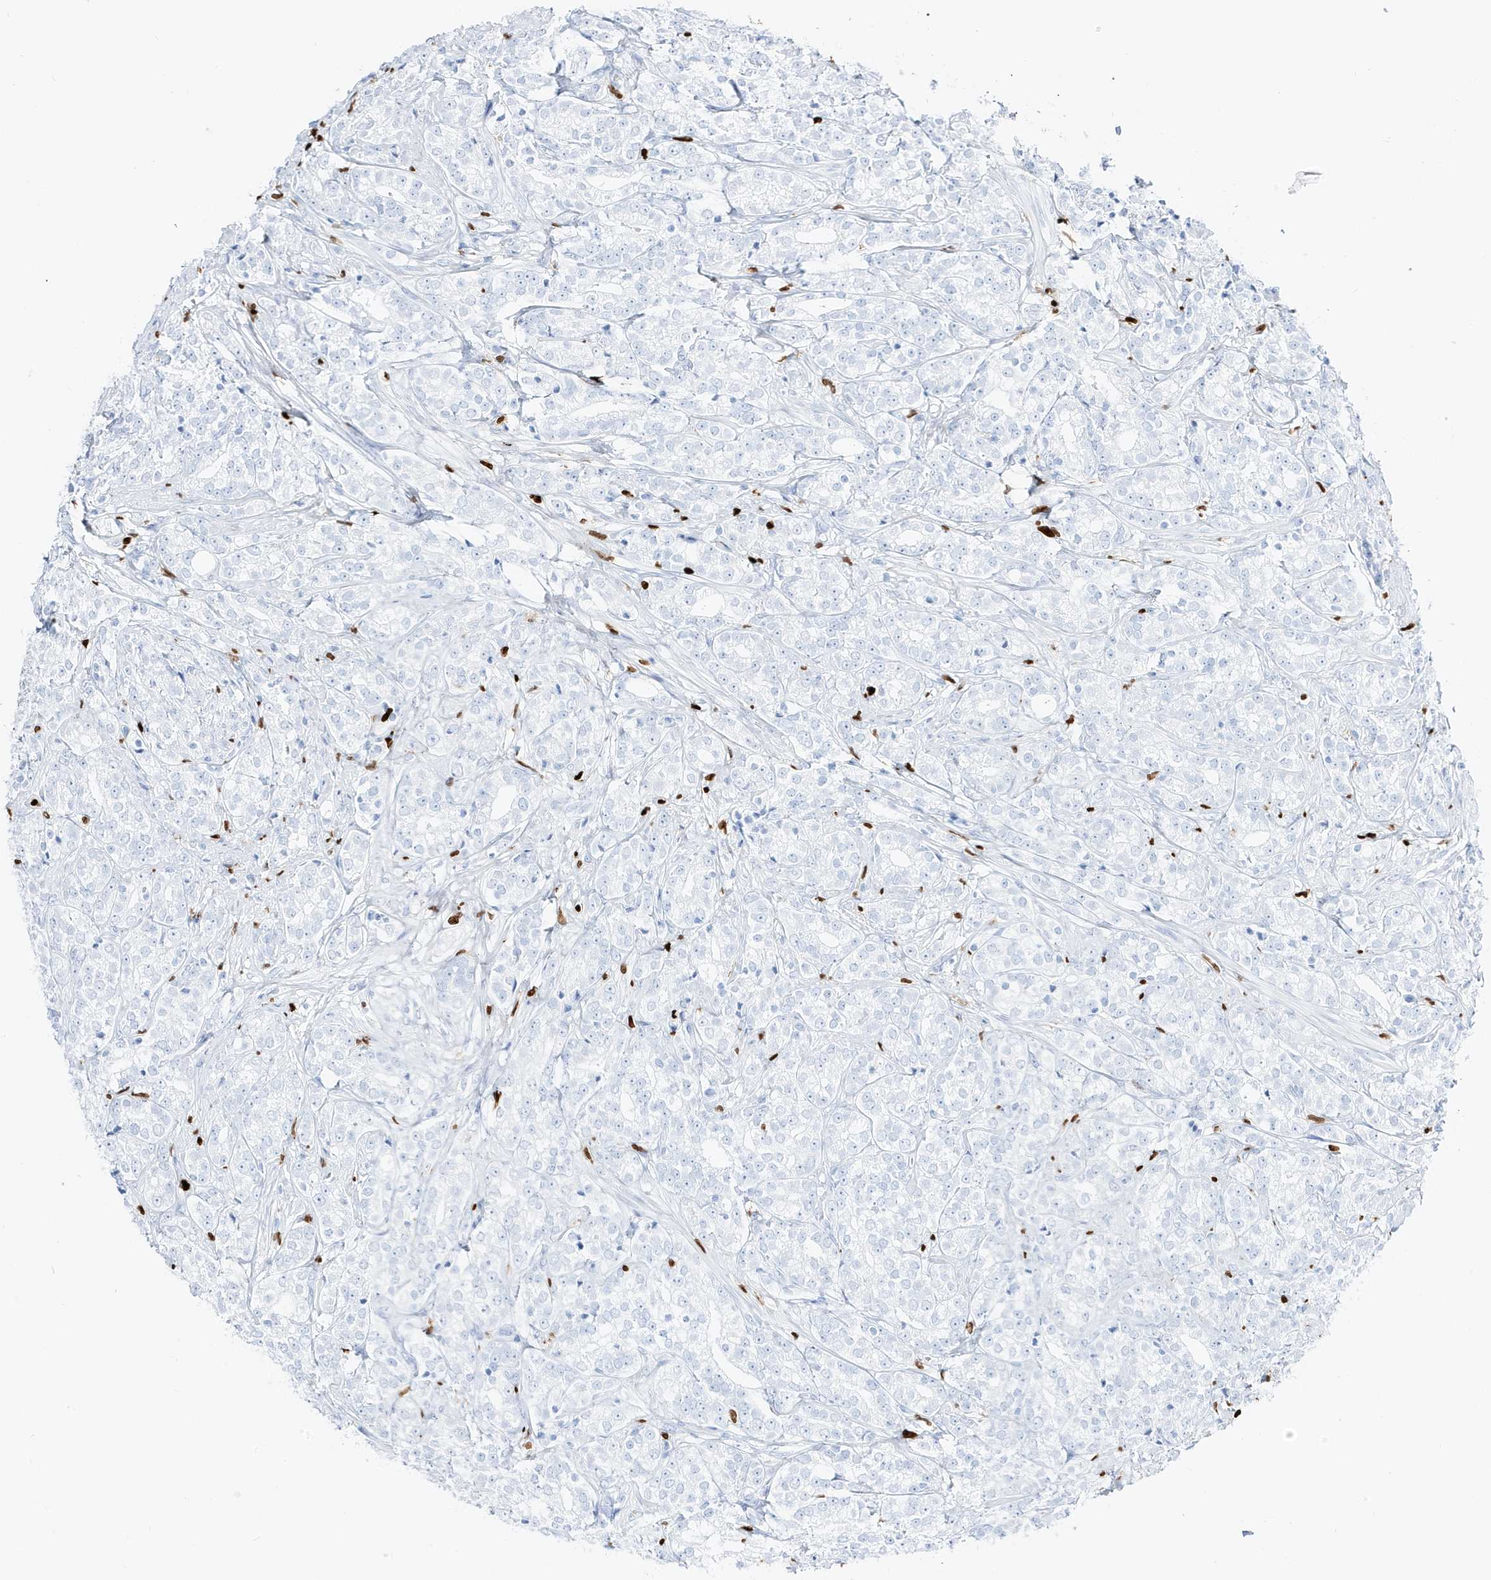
{"staining": {"intensity": "negative", "quantity": "none", "location": "none"}, "tissue": "prostate cancer", "cell_type": "Tumor cells", "image_type": "cancer", "snomed": [{"axis": "morphology", "description": "Adenocarcinoma, High grade"}, {"axis": "topography", "description": "Prostate"}], "caption": "Immunohistochemistry micrograph of neoplastic tissue: prostate cancer (high-grade adenocarcinoma) stained with DAB (3,3'-diaminobenzidine) demonstrates no significant protein expression in tumor cells.", "gene": "MNDA", "patient": {"sex": "male", "age": 69}}